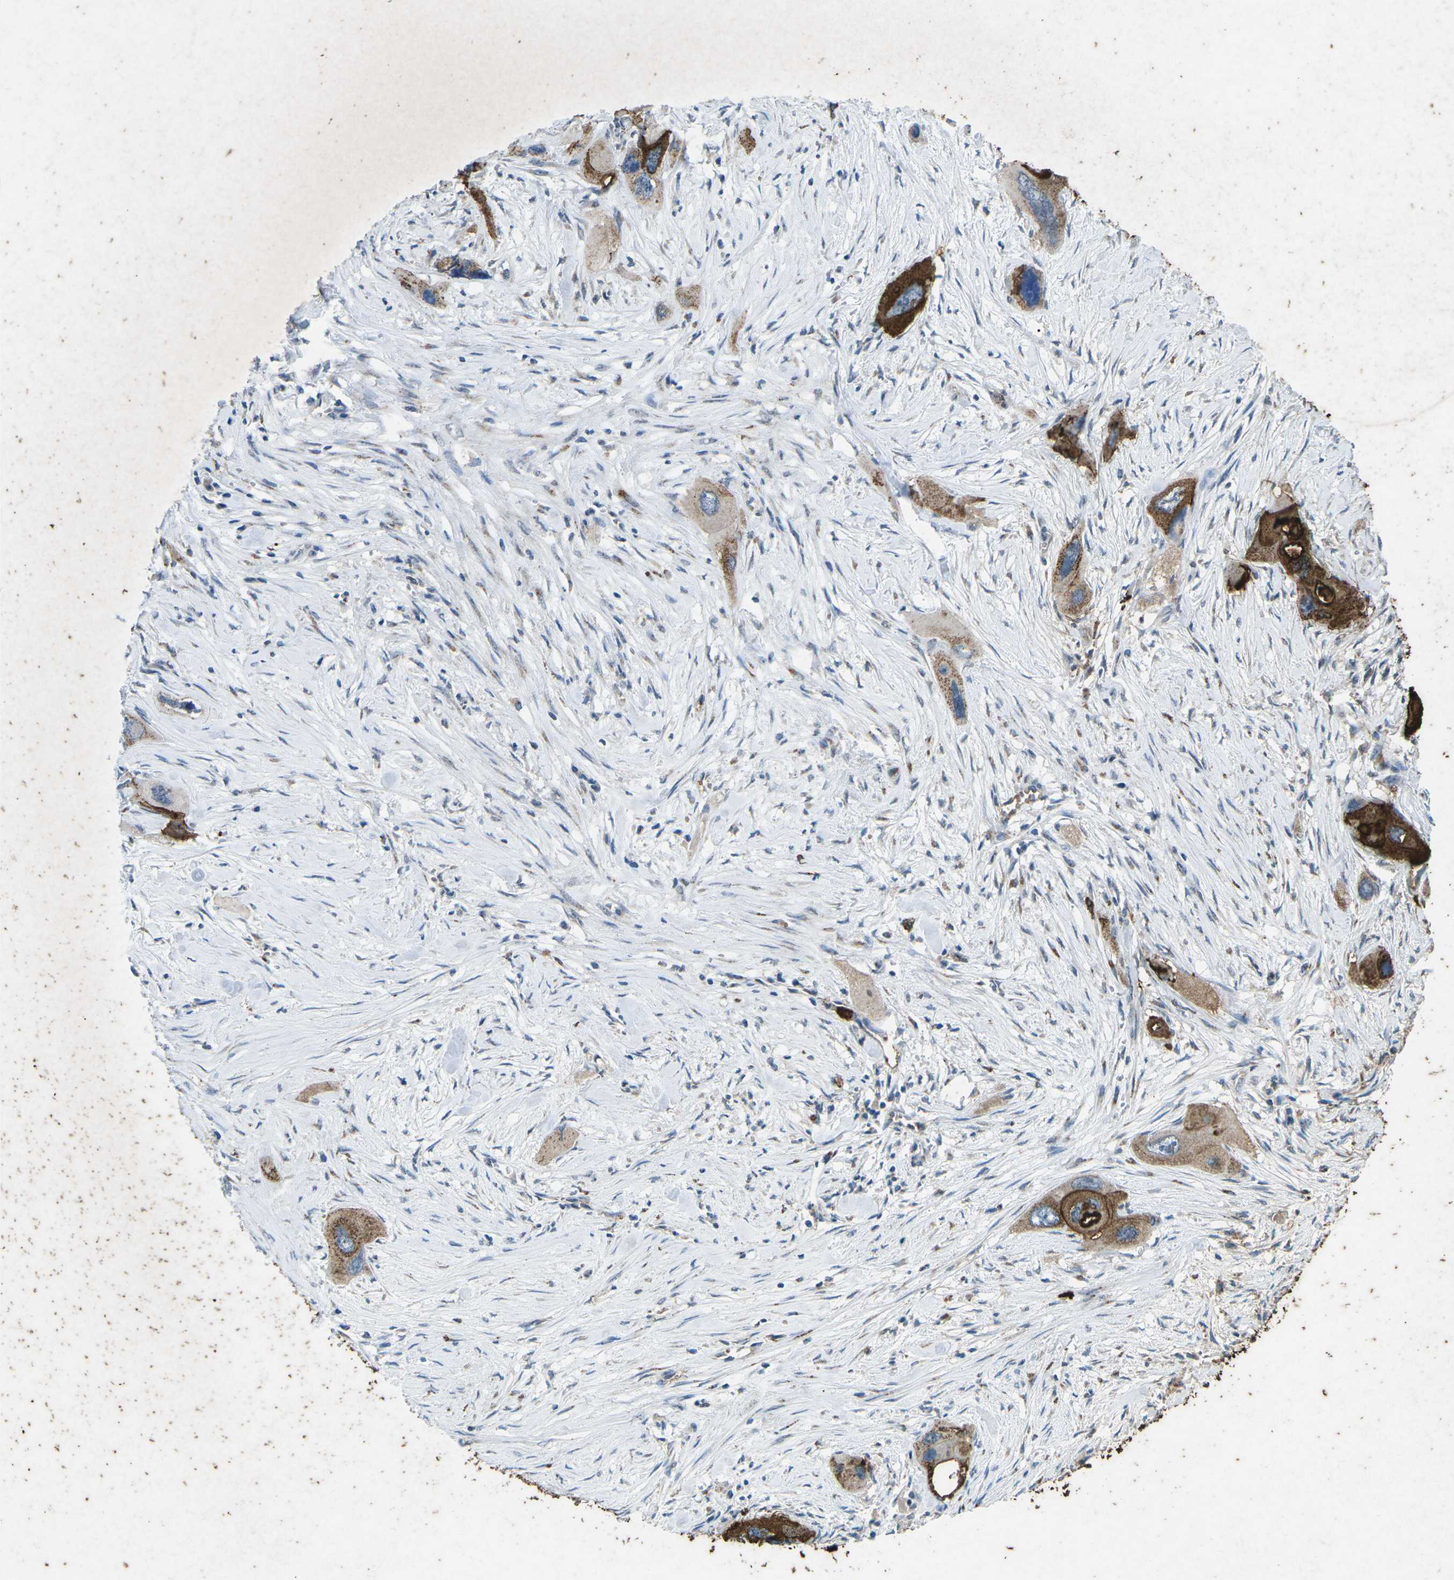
{"staining": {"intensity": "strong", "quantity": ">75%", "location": "cytoplasmic/membranous"}, "tissue": "pancreatic cancer", "cell_type": "Tumor cells", "image_type": "cancer", "snomed": [{"axis": "morphology", "description": "Adenocarcinoma, NOS"}, {"axis": "topography", "description": "Pancreas"}], "caption": "Adenocarcinoma (pancreatic) tissue demonstrates strong cytoplasmic/membranous expression in approximately >75% of tumor cells, visualized by immunohistochemistry.", "gene": "CTAGE1", "patient": {"sex": "male", "age": 73}}